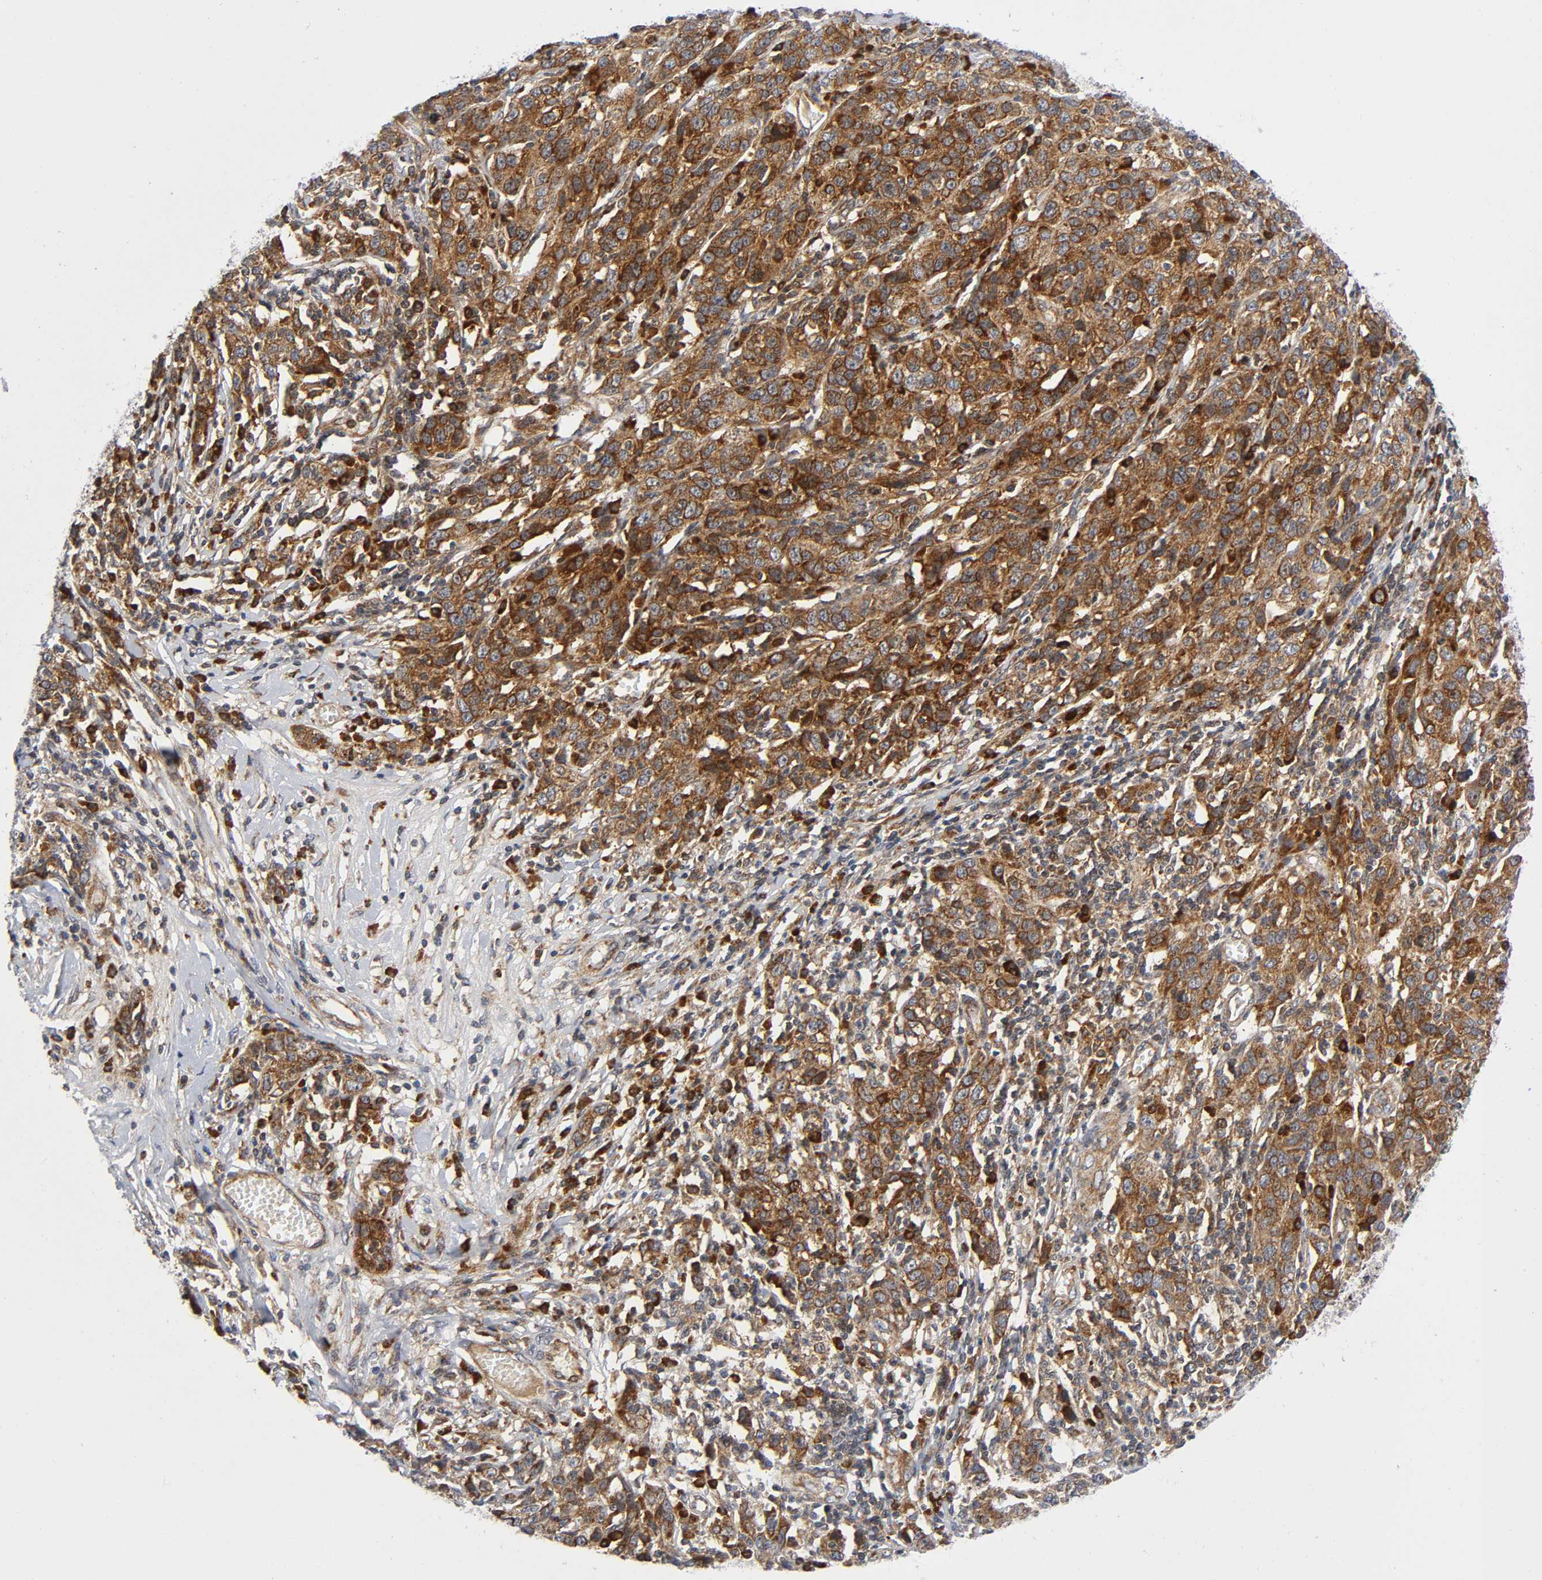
{"staining": {"intensity": "moderate", "quantity": ">75%", "location": "cytoplasmic/membranous"}, "tissue": "ovarian cancer", "cell_type": "Tumor cells", "image_type": "cancer", "snomed": [{"axis": "morphology", "description": "Cystadenocarcinoma, serous, NOS"}, {"axis": "topography", "description": "Ovary"}], "caption": "Immunohistochemical staining of ovarian cancer (serous cystadenocarcinoma) demonstrates medium levels of moderate cytoplasmic/membranous protein positivity in about >75% of tumor cells. (Brightfield microscopy of DAB IHC at high magnification).", "gene": "EIF5", "patient": {"sex": "female", "age": 71}}